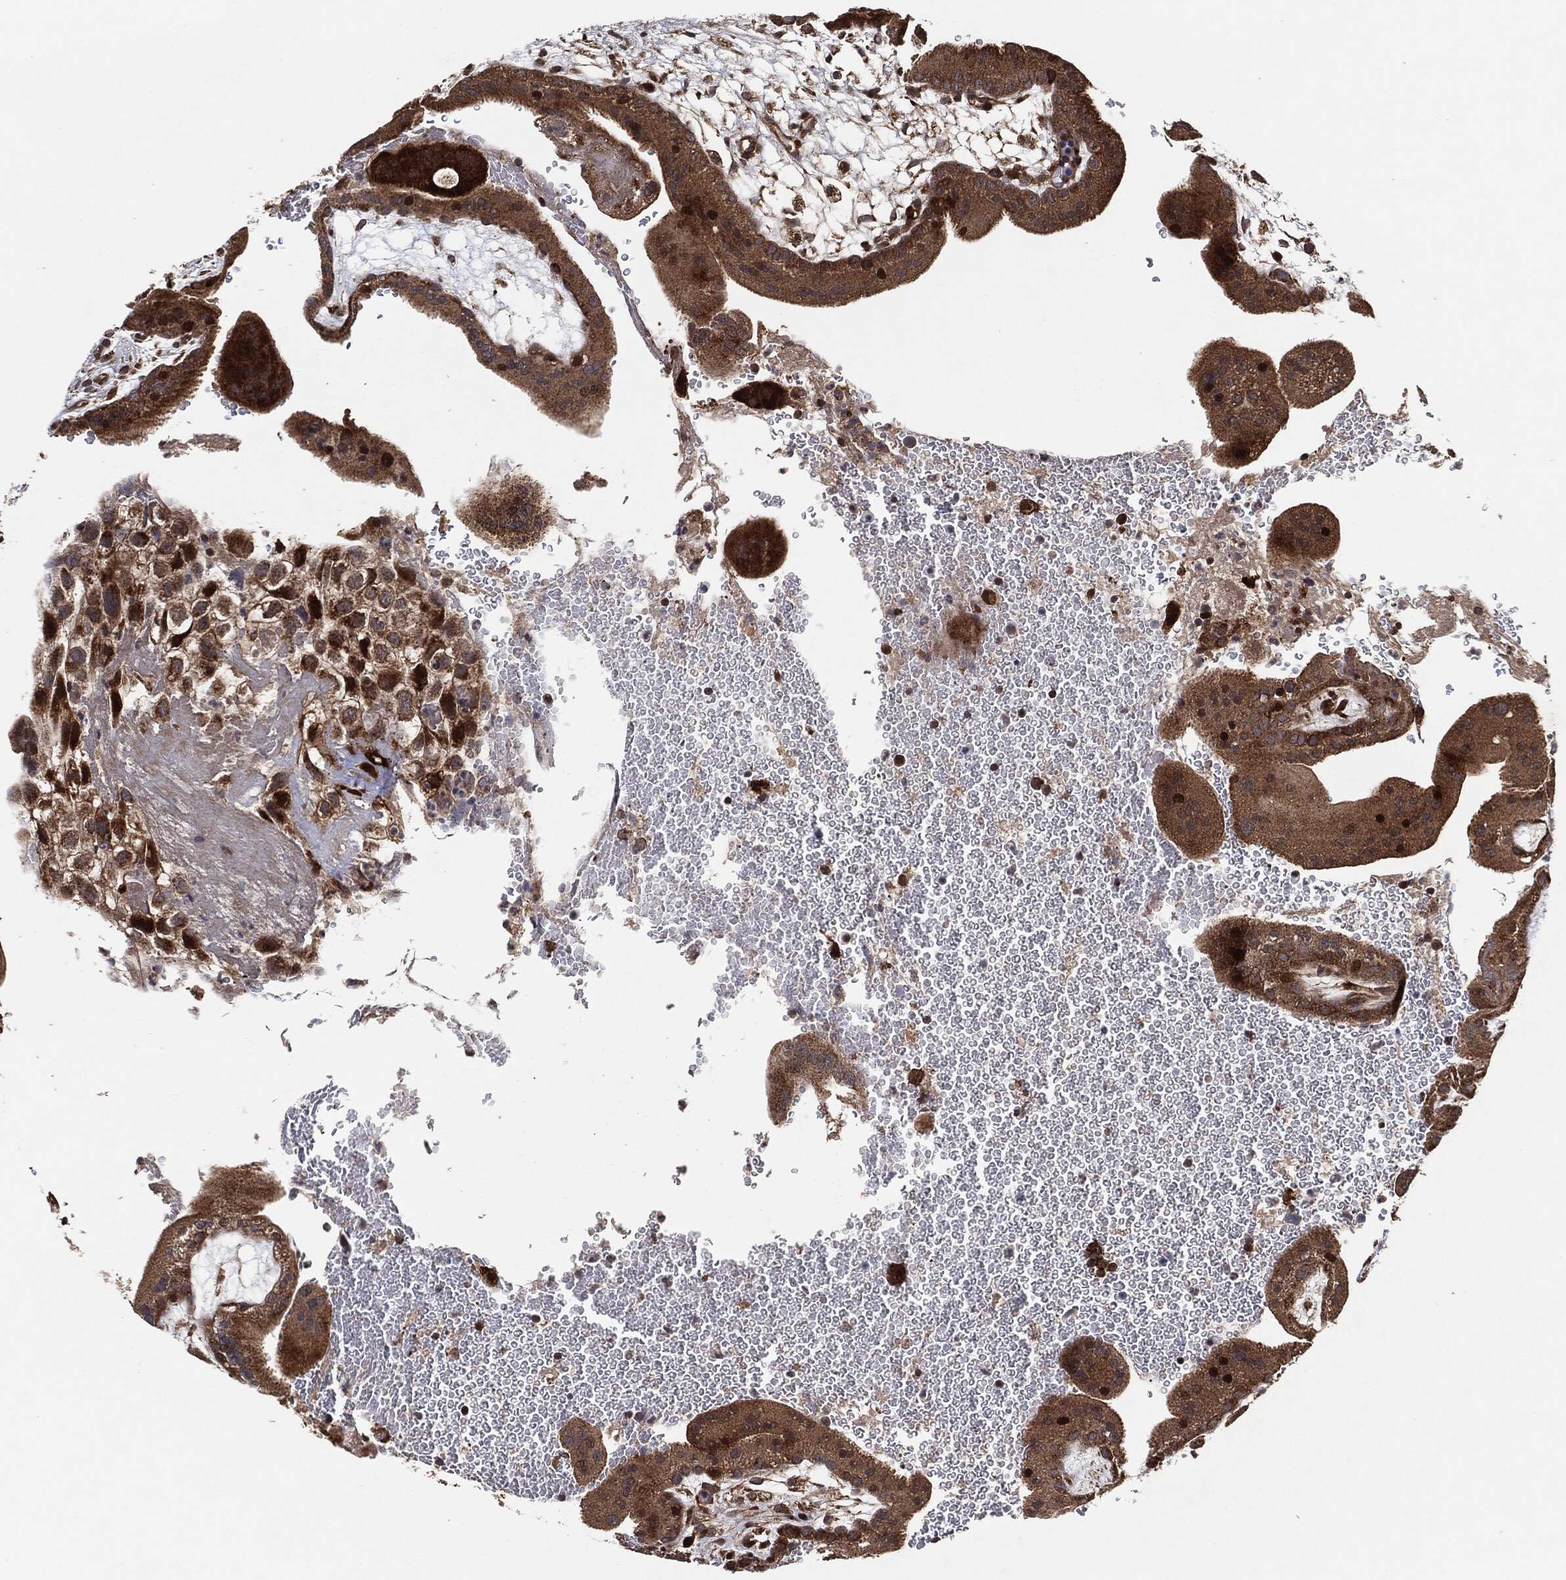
{"staining": {"intensity": "strong", "quantity": ">75%", "location": "cytoplasmic/membranous"}, "tissue": "placenta", "cell_type": "Decidual cells", "image_type": "normal", "snomed": [{"axis": "morphology", "description": "Normal tissue, NOS"}, {"axis": "topography", "description": "Placenta"}], "caption": "This histopathology image reveals immunohistochemistry (IHC) staining of normal human placenta, with high strong cytoplasmic/membranous positivity in approximately >75% of decidual cells.", "gene": "BCAR1", "patient": {"sex": "female", "age": 19}}